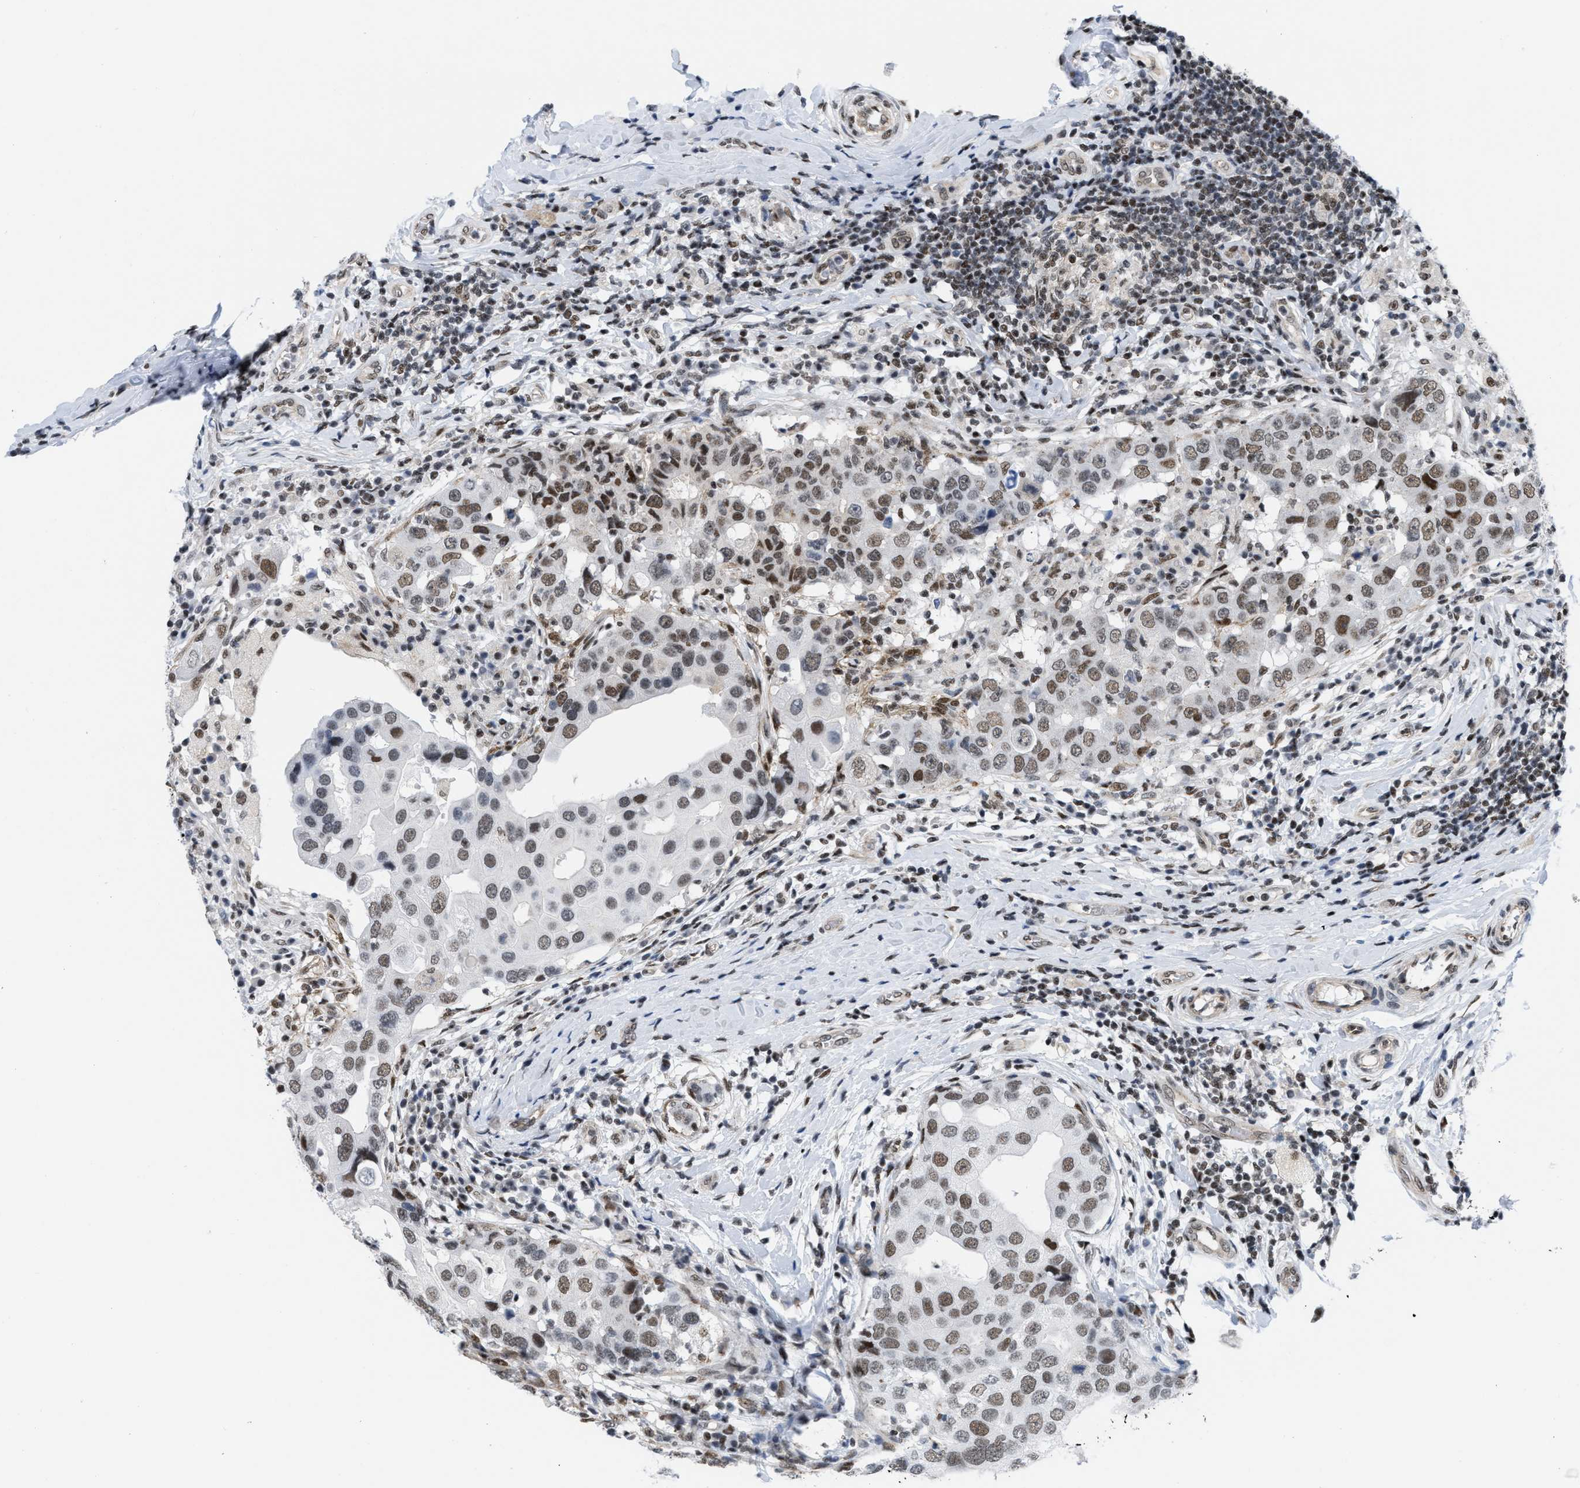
{"staining": {"intensity": "moderate", "quantity": ">75%", "location": "nuclear"}, "tissue": "breast cancer", "cell_type": "Tumor cells", "image_type": "cancer", "snomed": [{"axis": "morphology", "description": "Duct carcinoma"}, {"axis": "topography", "description": "Breast"}], "caption": "A brown stain labels moderate nuclear expression of a protein in human breast cancer tumor cells.", "gene": "MIER1", "patient": {"sex": "female", "age": 27}}